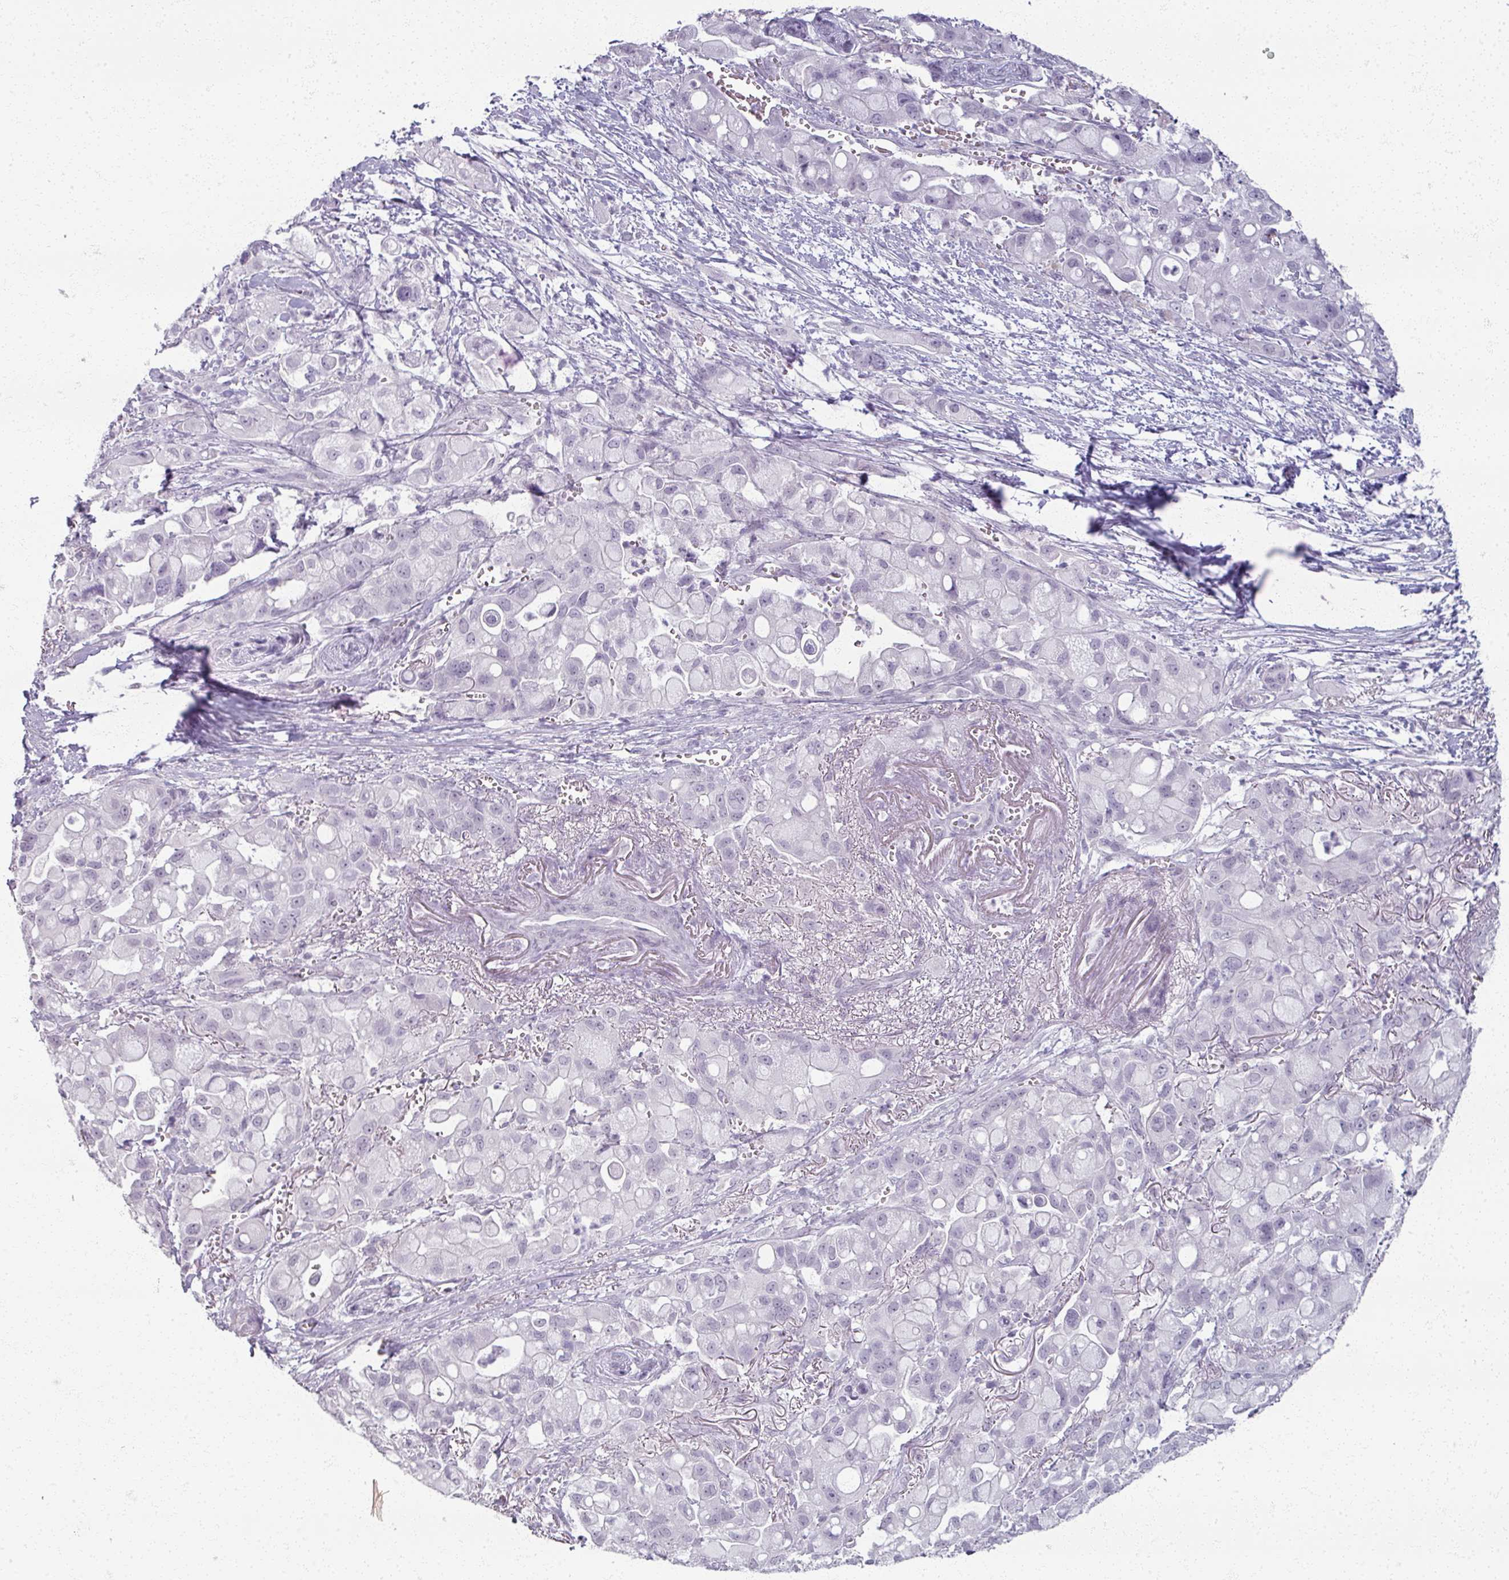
{"staining": {"intensity": "negative", "quantity": "none", "location": "none"}, "tissue": "pancreatic cancer", "cell_type": "Tumor cells", "image_type": "cancer", "snomed": [{"axis": "morphology", "description": "Adenocarcinoma, NOS"}, {"axis": "topography", "description": "Pancreas"}], "caption": "An immunohistochemistry (IHC) micrograph of adenocarcinoma (pancreatic) is shown. There is no staining in tumor cells of adenocarcinoma (pancreatic). (IHC, brightfield microscopy, high magnification).", "gene": "RFPL2", "patient": {"sex": "male", "age": 68}}